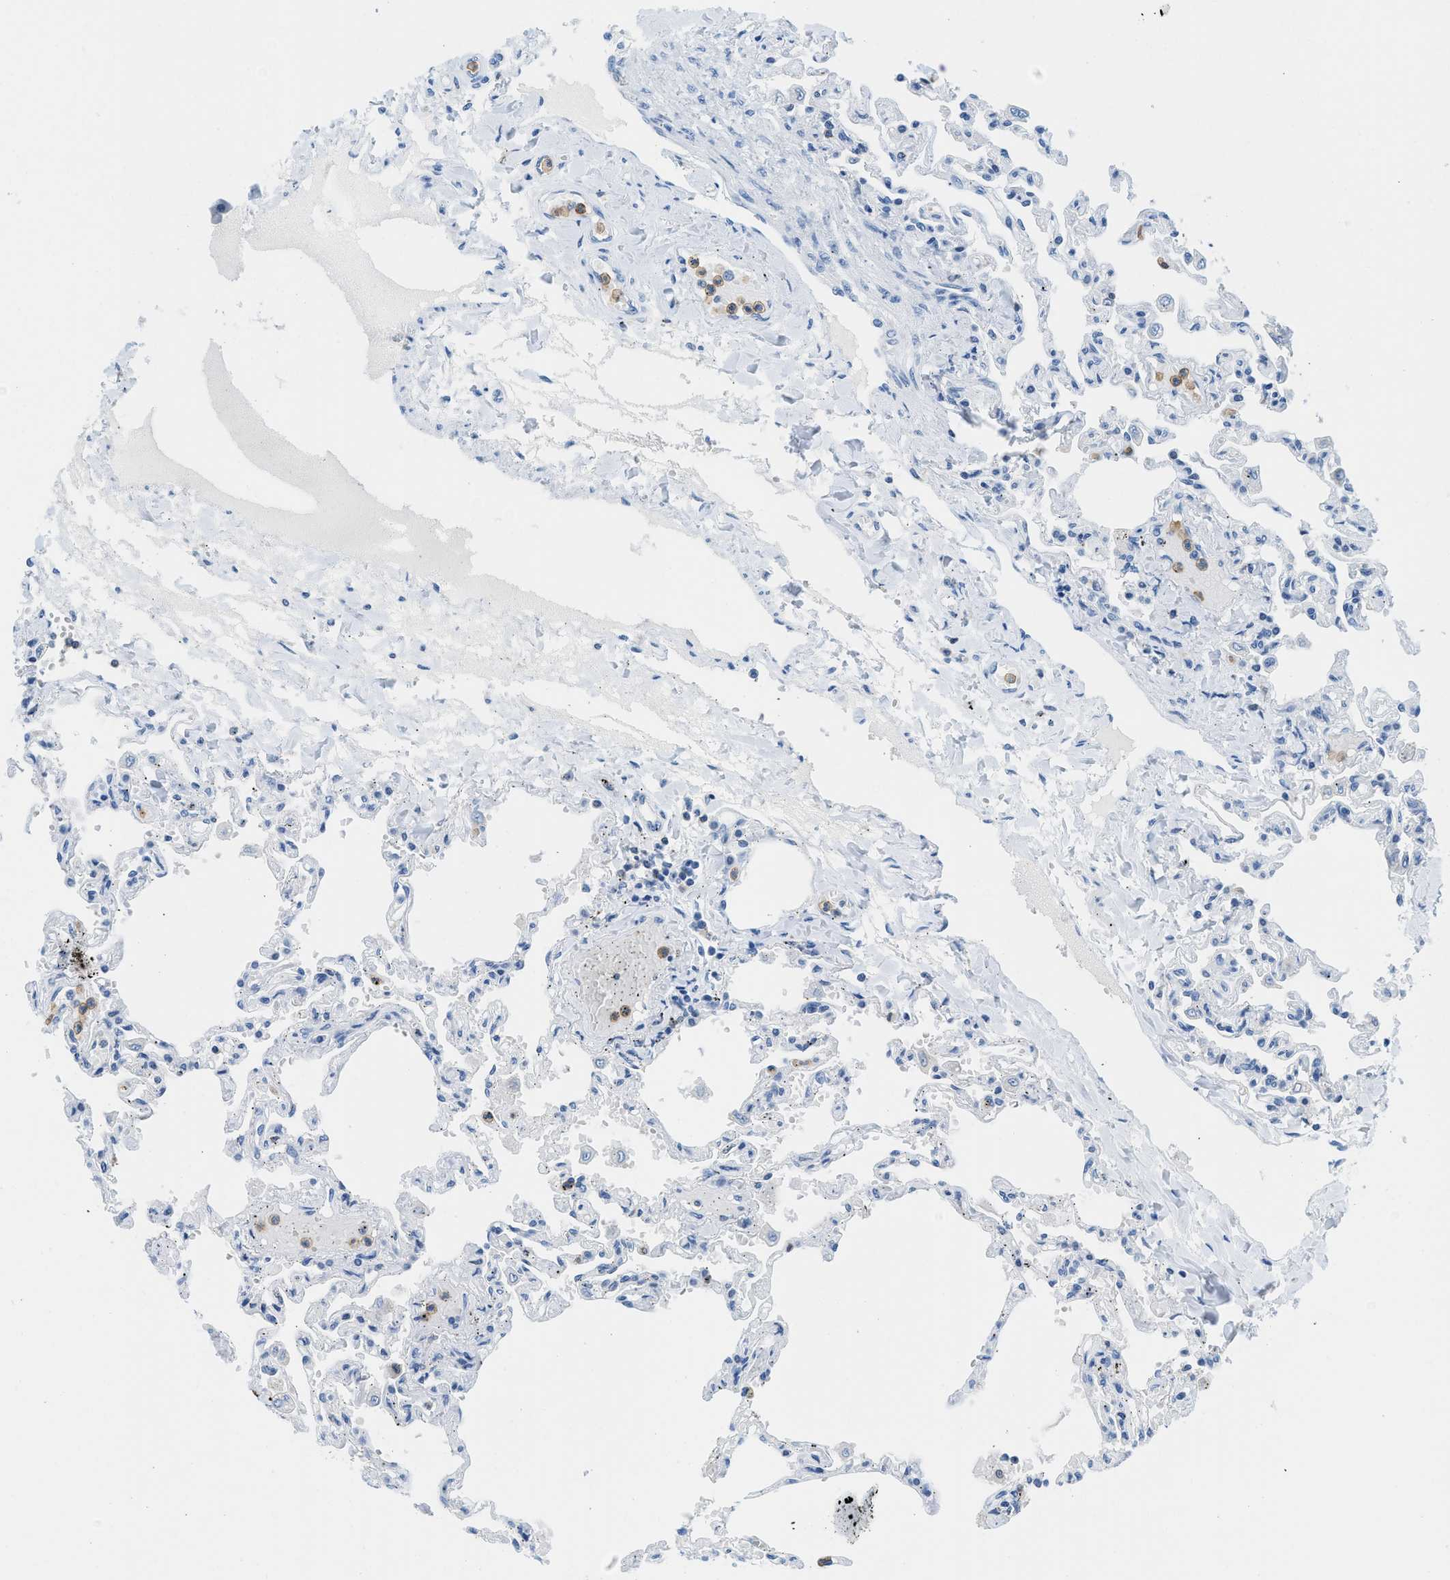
{"staining": {"intensity": "negative", "quantity": "none", "location": "none"}, "tissue": "lung", "cell_type": "Alveolar cells", "image_type": "normal", "snomed": [{"axis": "morphology", "description": "Normal tissue, NOS"}, {"axis": "topography", "description": "Lung"}], "caption": "DAB (3,3'-diaminobenzidine) immunohistochemical staining of unremarkable lung demonstrates no significant positivity in alveolar cells.", "gene": "FAM151A", "patient": {"sex": "male", "age": 21}}